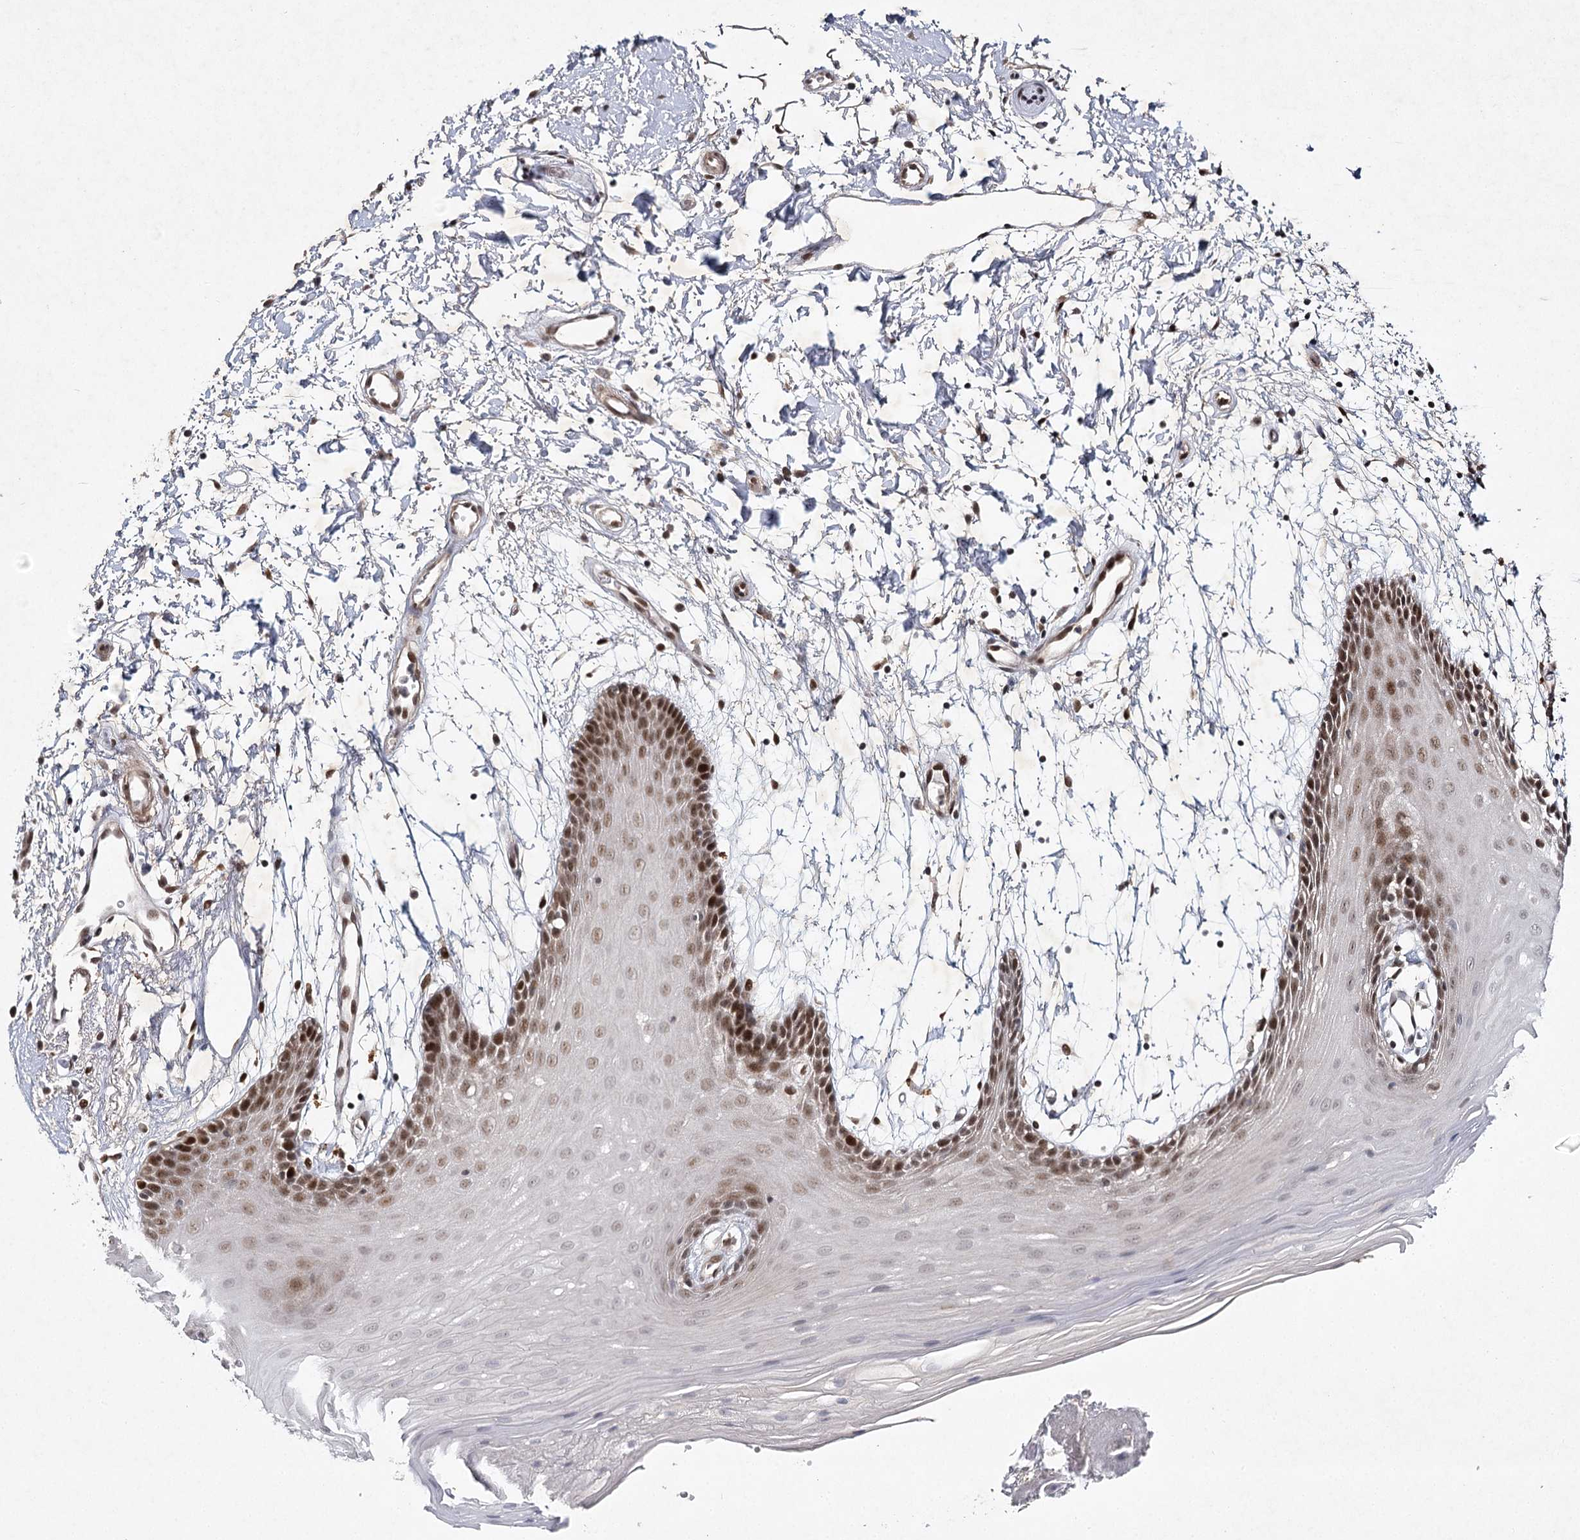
{"staining": {"intensity": "moderate", "quantity": "25%-75%", "location": "nuclear"}, "tissue": "oral mucosa", "cell_type": "Squamous epithelial cells", "image_type": "normal", "snomed": [{"axis": "morphology", "description": "Normal tissue, NOS"}, {"axis": "topography", "description": "Skeletal muscle"}, {"axis": "topography", "description": "Oral tissue"}, {"axis": "topography", "description": "Salivary gland"}, {"axis": "topography", "description": "Peripheral nerve tissue"}], "caption": "Protein analysis of benign oral mucosa displays moderate nuclear staining in about 25%-75% of squamous epithelial cells.", "gene": "DCUN1D4", "patient": {"sex": "male", "age": 54}}